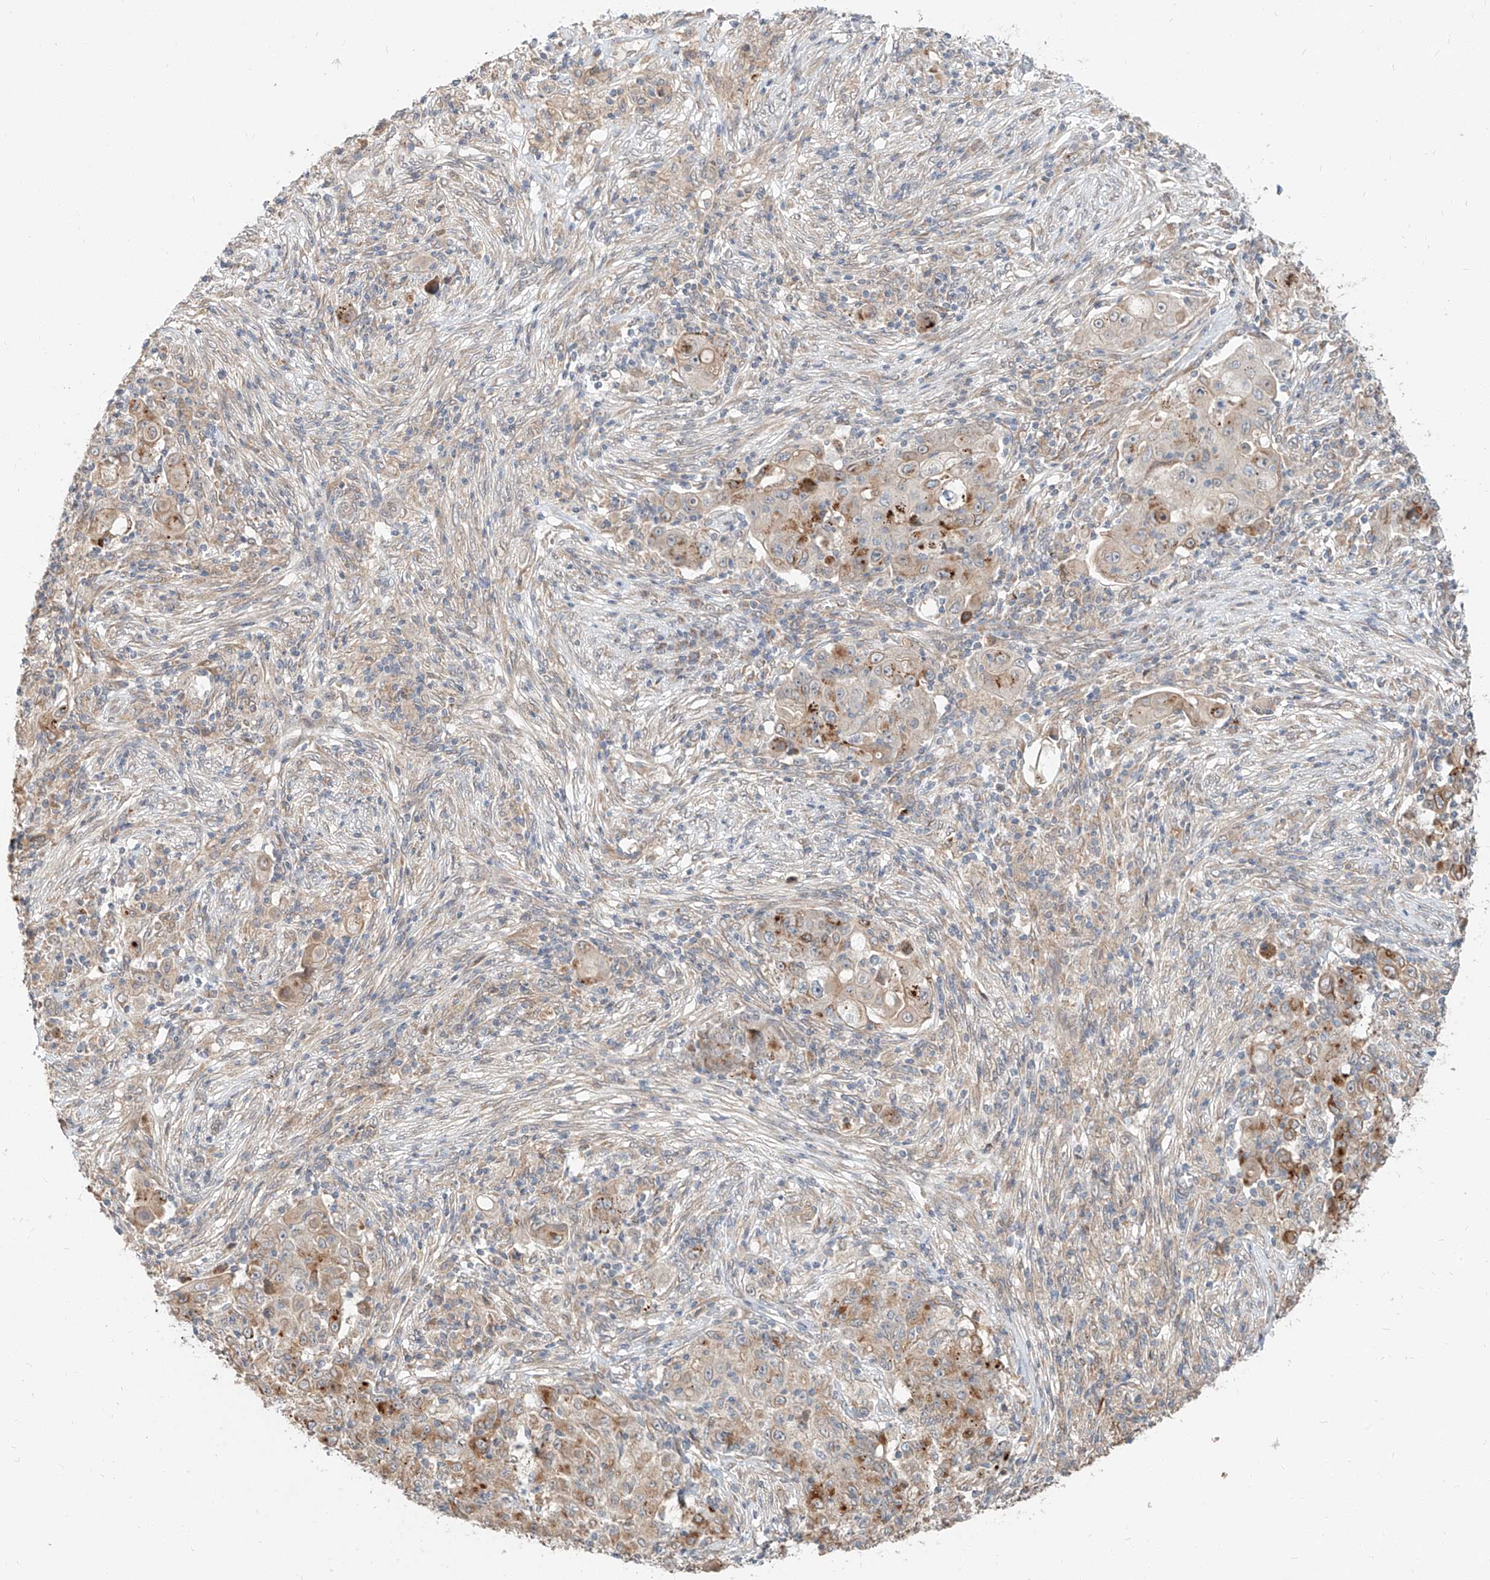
{"staining": {"intensity": "moderate", "quantity": "25%-75%", "location": "cytoplasmic/membranous"}, "tissue": "ovarian cancer", "cell_type": "Tumor cells", "image_type": "cancer", "snomed": [{"axis": "morphology", "description": "Carcinoma, endometroid"}, {"axis": "topography", "description": "Ovary"}], "caption": "About 25%-75% of tumor cells in human endometroid carcinoma (ovarian) demonstrate moderate cytoplasmic/membranous protein staining as visualized by brown immunohistochemical staining.", "gene": "STX19", "patient": {"sex": "female", "age": 42}}